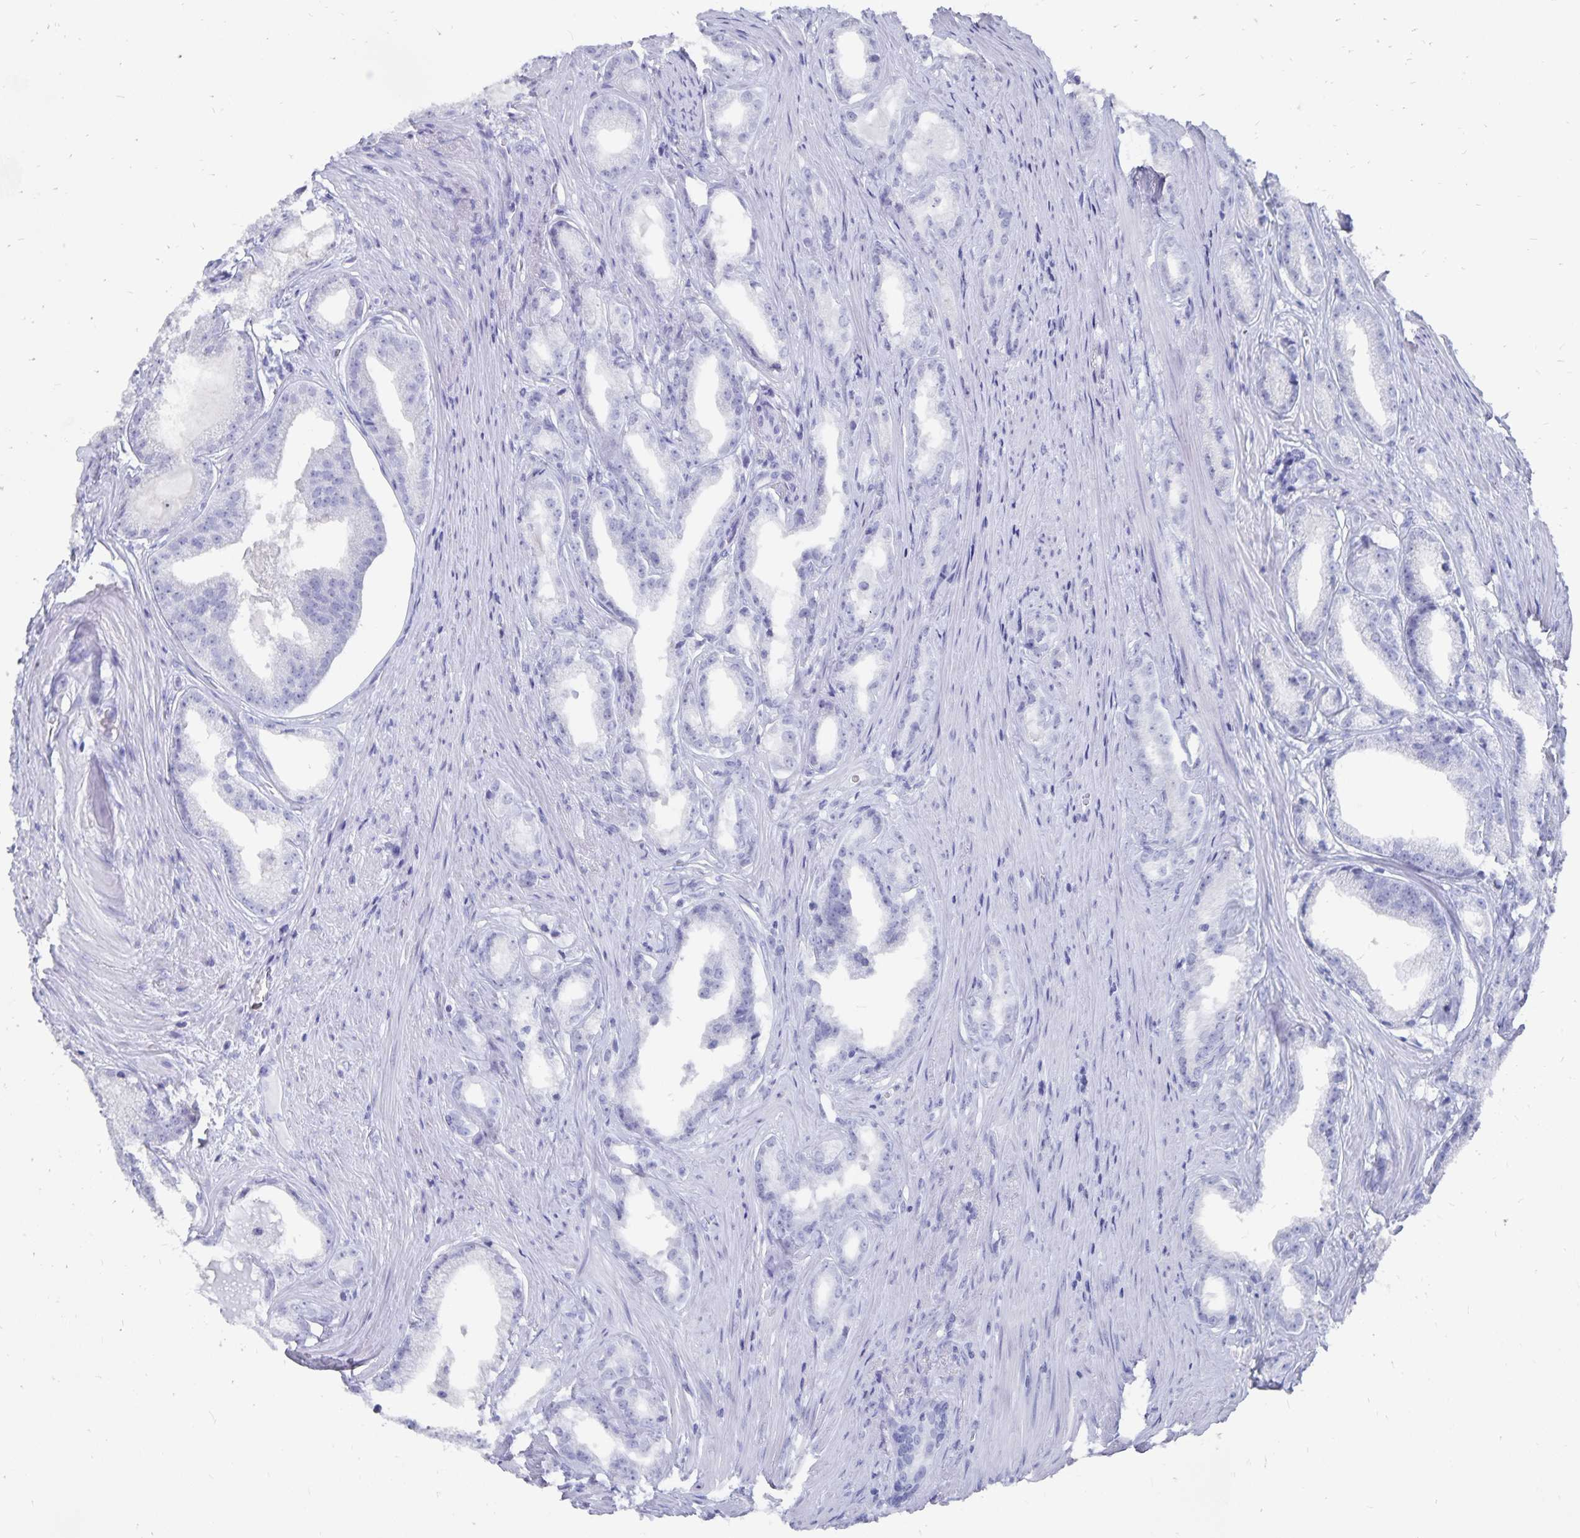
{"staining": {"intensity": "negative", "quantity": "none", "location": "none"}, "tissue": "prostate cancer", "cell_type": "Tumor cells", "image_type": "cancer", "snomed": [{"axis": "morphology", "description": "Adenocarcinoma, Low grade"}, {"axis": "topography", "description": "Prostate"}], "caption": "Immunohistochemistry of human prostate low-grade adenocarcinoma reveals no positivity in tumor cells.", "gene": "ADH1A", "patient": {"sex": "male", "age": 65}}